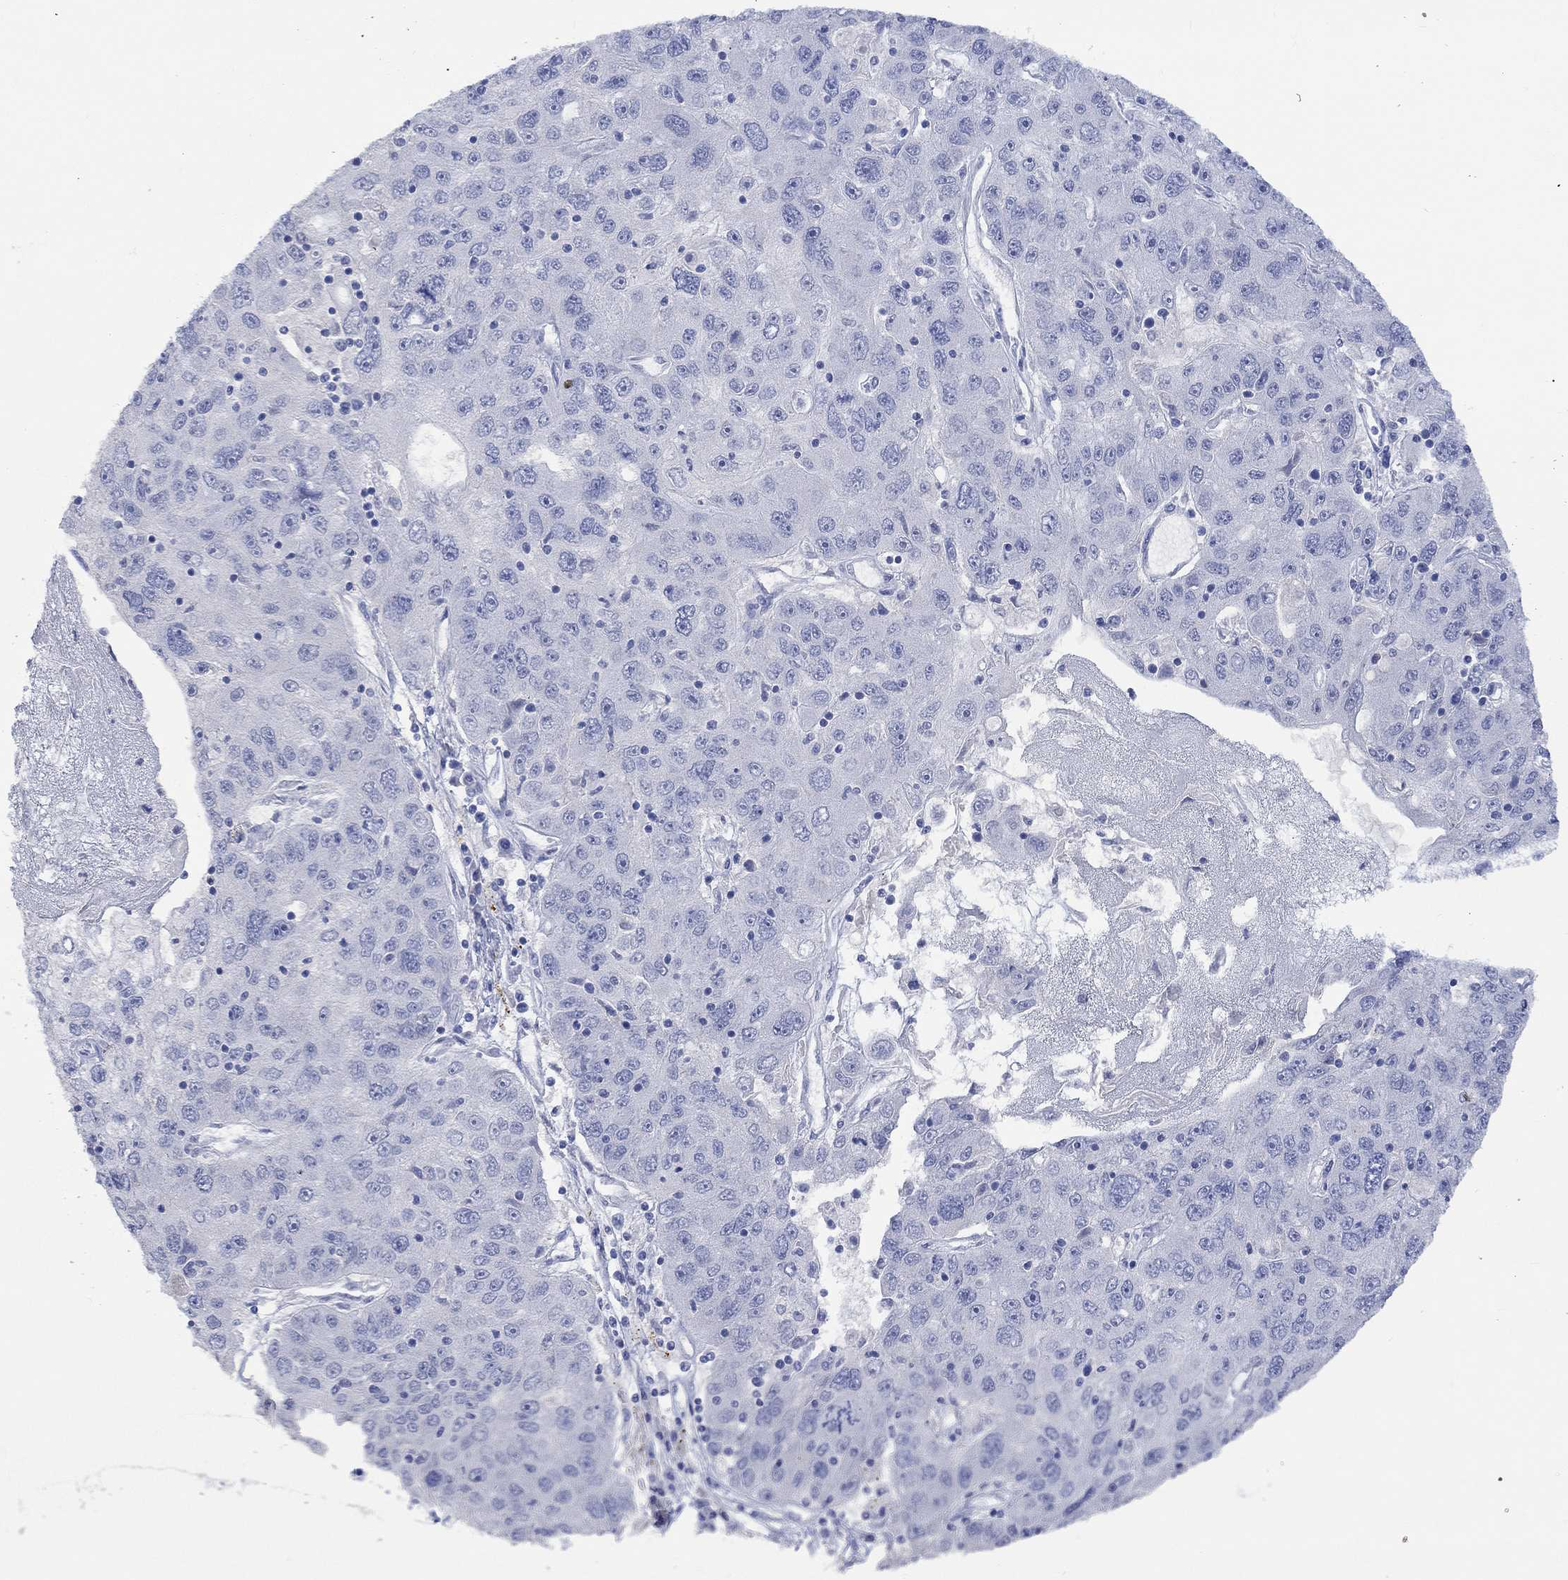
{"staining": {"intensity": "negative", "quantity": "none", "location": "none"}, "tissue": "stomach cancer", "cell_type": "Tumor cells", "image_type": "cancer", "snomed": [{"axis": "morphology", "description": "Adenocarcinoma, NOS"}, {"axis": "topography", "description": "Stomach"}], "caption": "Histopathology image shows no protein positivity in tumor cells of adenocarcinoma (stomach) tissue.", "gene": "DLK1", "patient": {"sex": "male", "age": 56}}